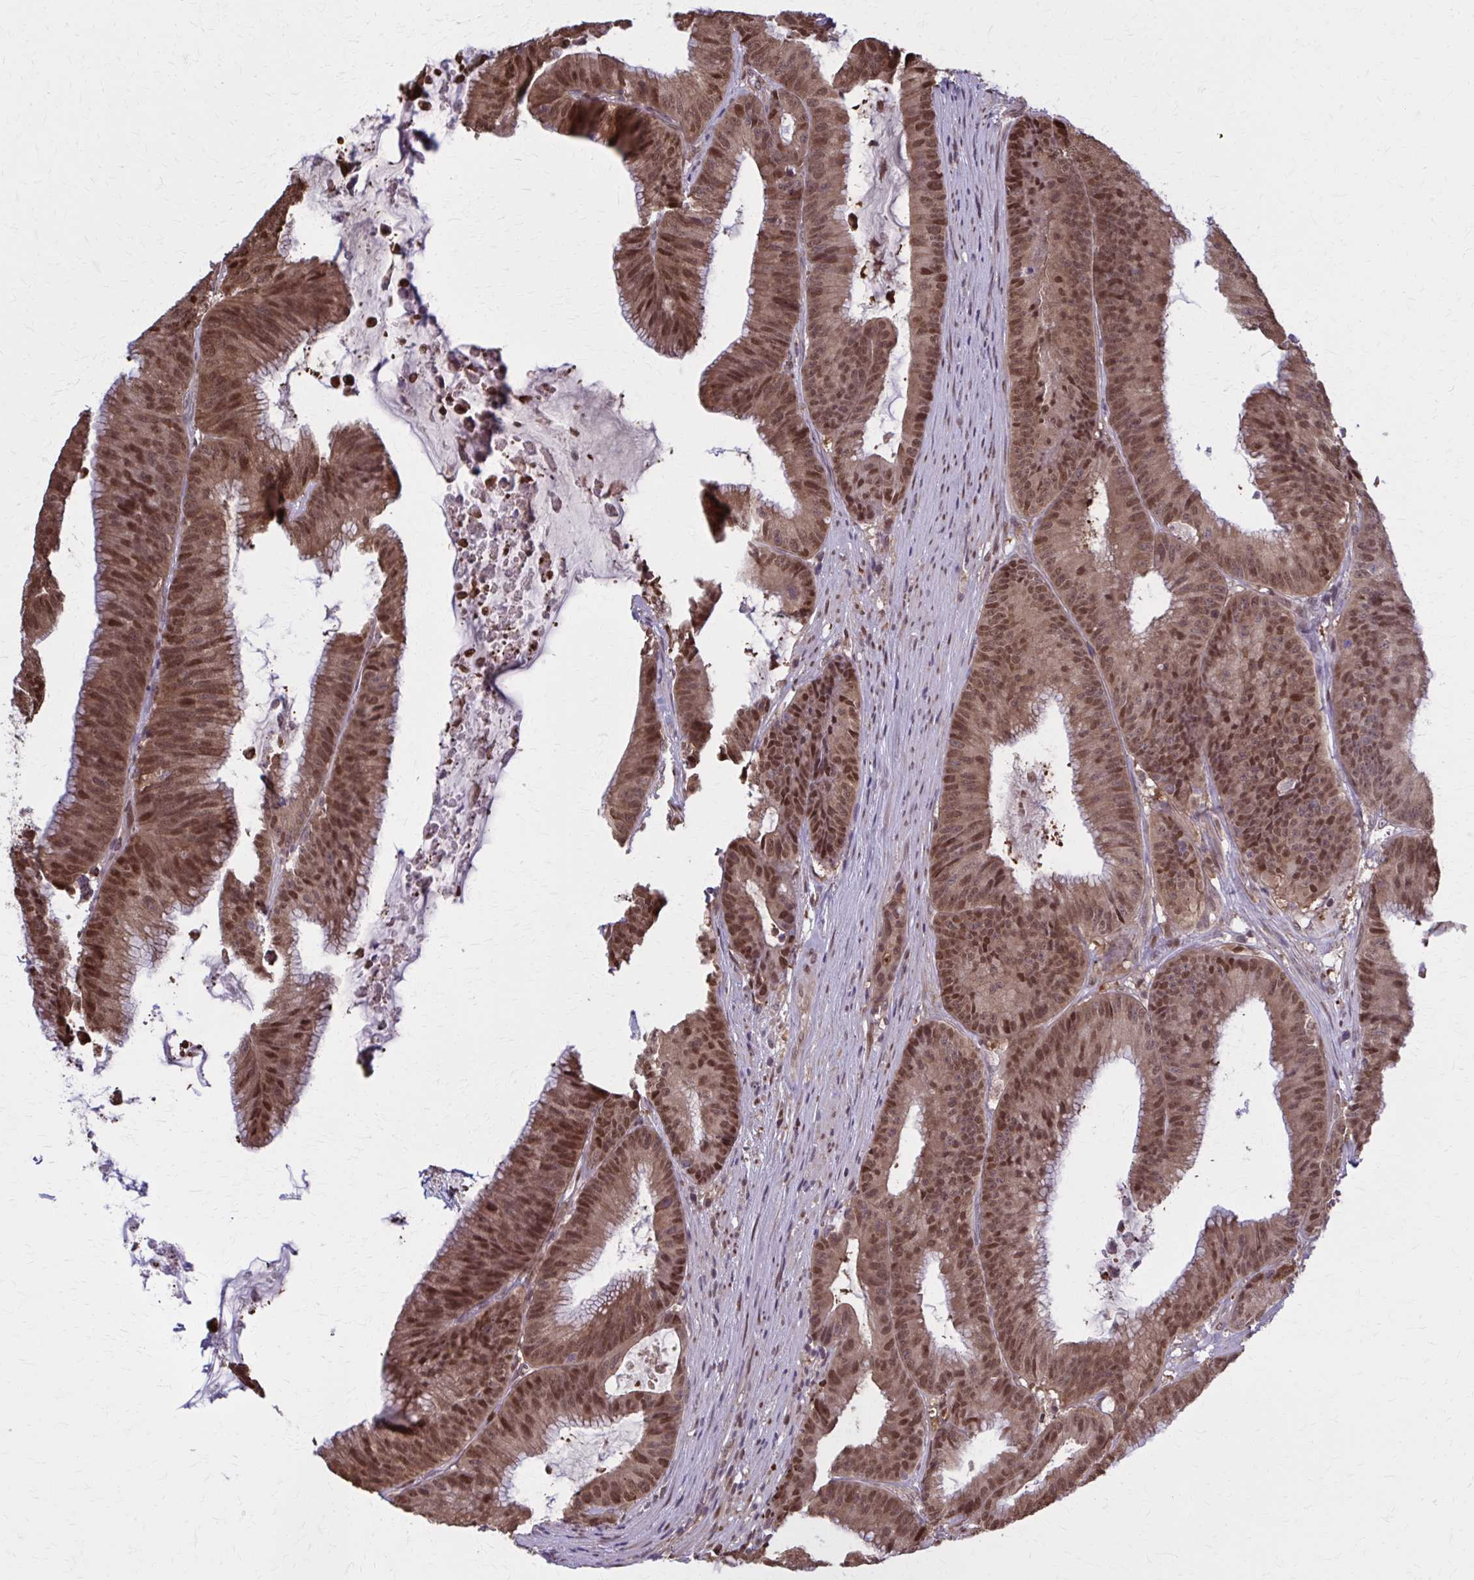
{"staining": {"intensity": "moderate", "quantity": ">75%", "location": "cytoplasmic/membranous,nuclear"}, "tissue": "colorectal cancer", "cell_type": "Tumor cells", "image_type": "cancer", "snomed": [{"axis": "morphology", "description": "Adenocarcinoma, NOS"}, {"axis": "topography", "description": "Colon"}], "caption": "Immunohistochemical staining of human colorectal adenocarcinoma demonstrates medium levels of moderate cytoplasmic/membranous and nuclear expression in approximately >75% of tumor cells.", "gene": "MDH1", "patient": {"sex": "female", "age": 78}}